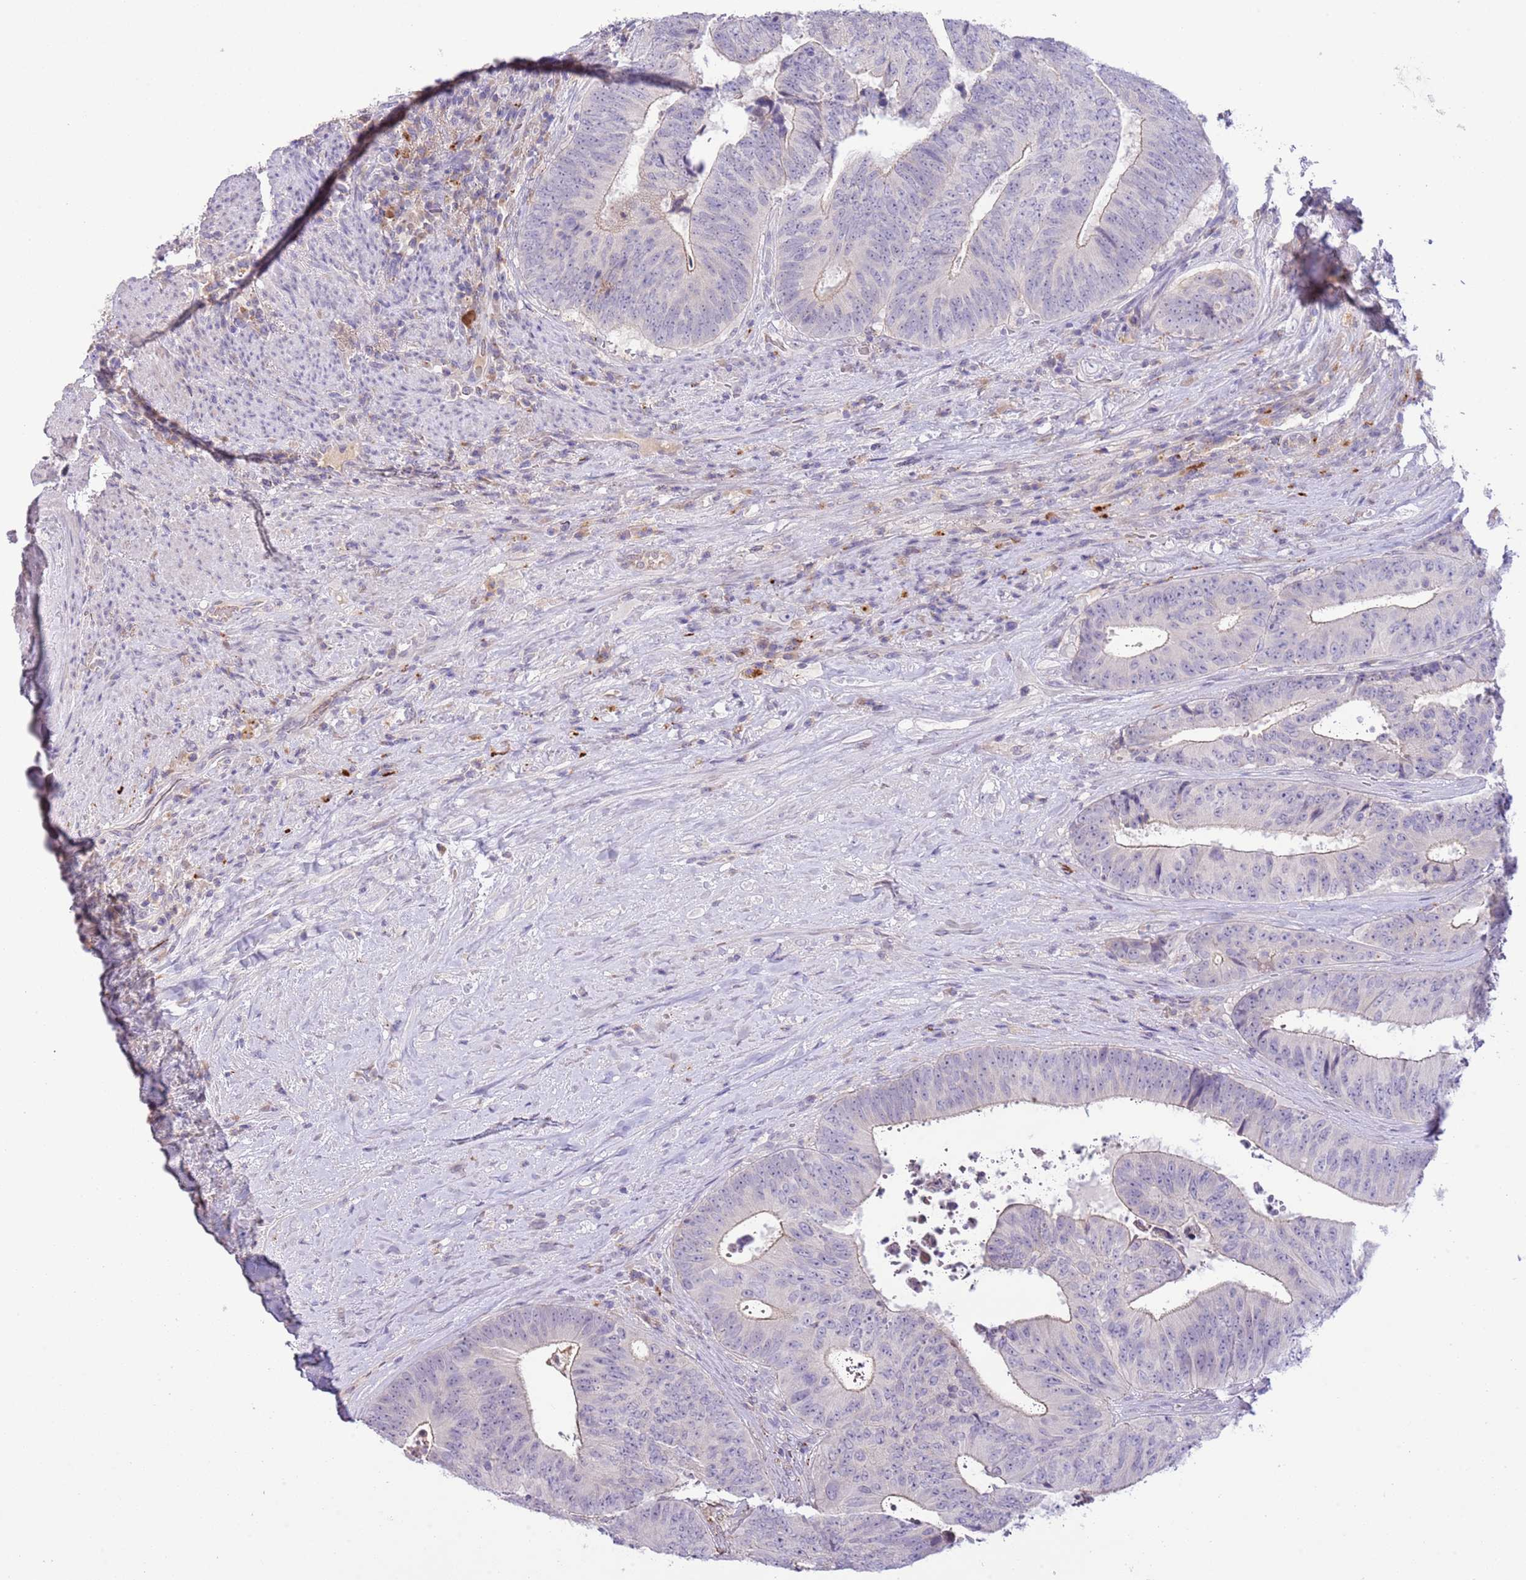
{"staining": {"intensity": "weak", "quantity": "<25%", "location": "cytoplasmic/membranous"}, "tissue": "colorectal cancer", "cell_type": "Tumor cells", "image_type": "cancer", "snomed": [{"axis": "morphology", "description": "Adenocarcinoma, NOS"}, {"axis": "topography", "description": "Rectum"}], "caption": "Colorectal adenocarcinoma was stained to show a protein in brown. There is no significant staining in tumor cells. Nuclei are stained in blue.", "gene": "ABHD17A", "patient": {"sex": "male", "age": 72}}